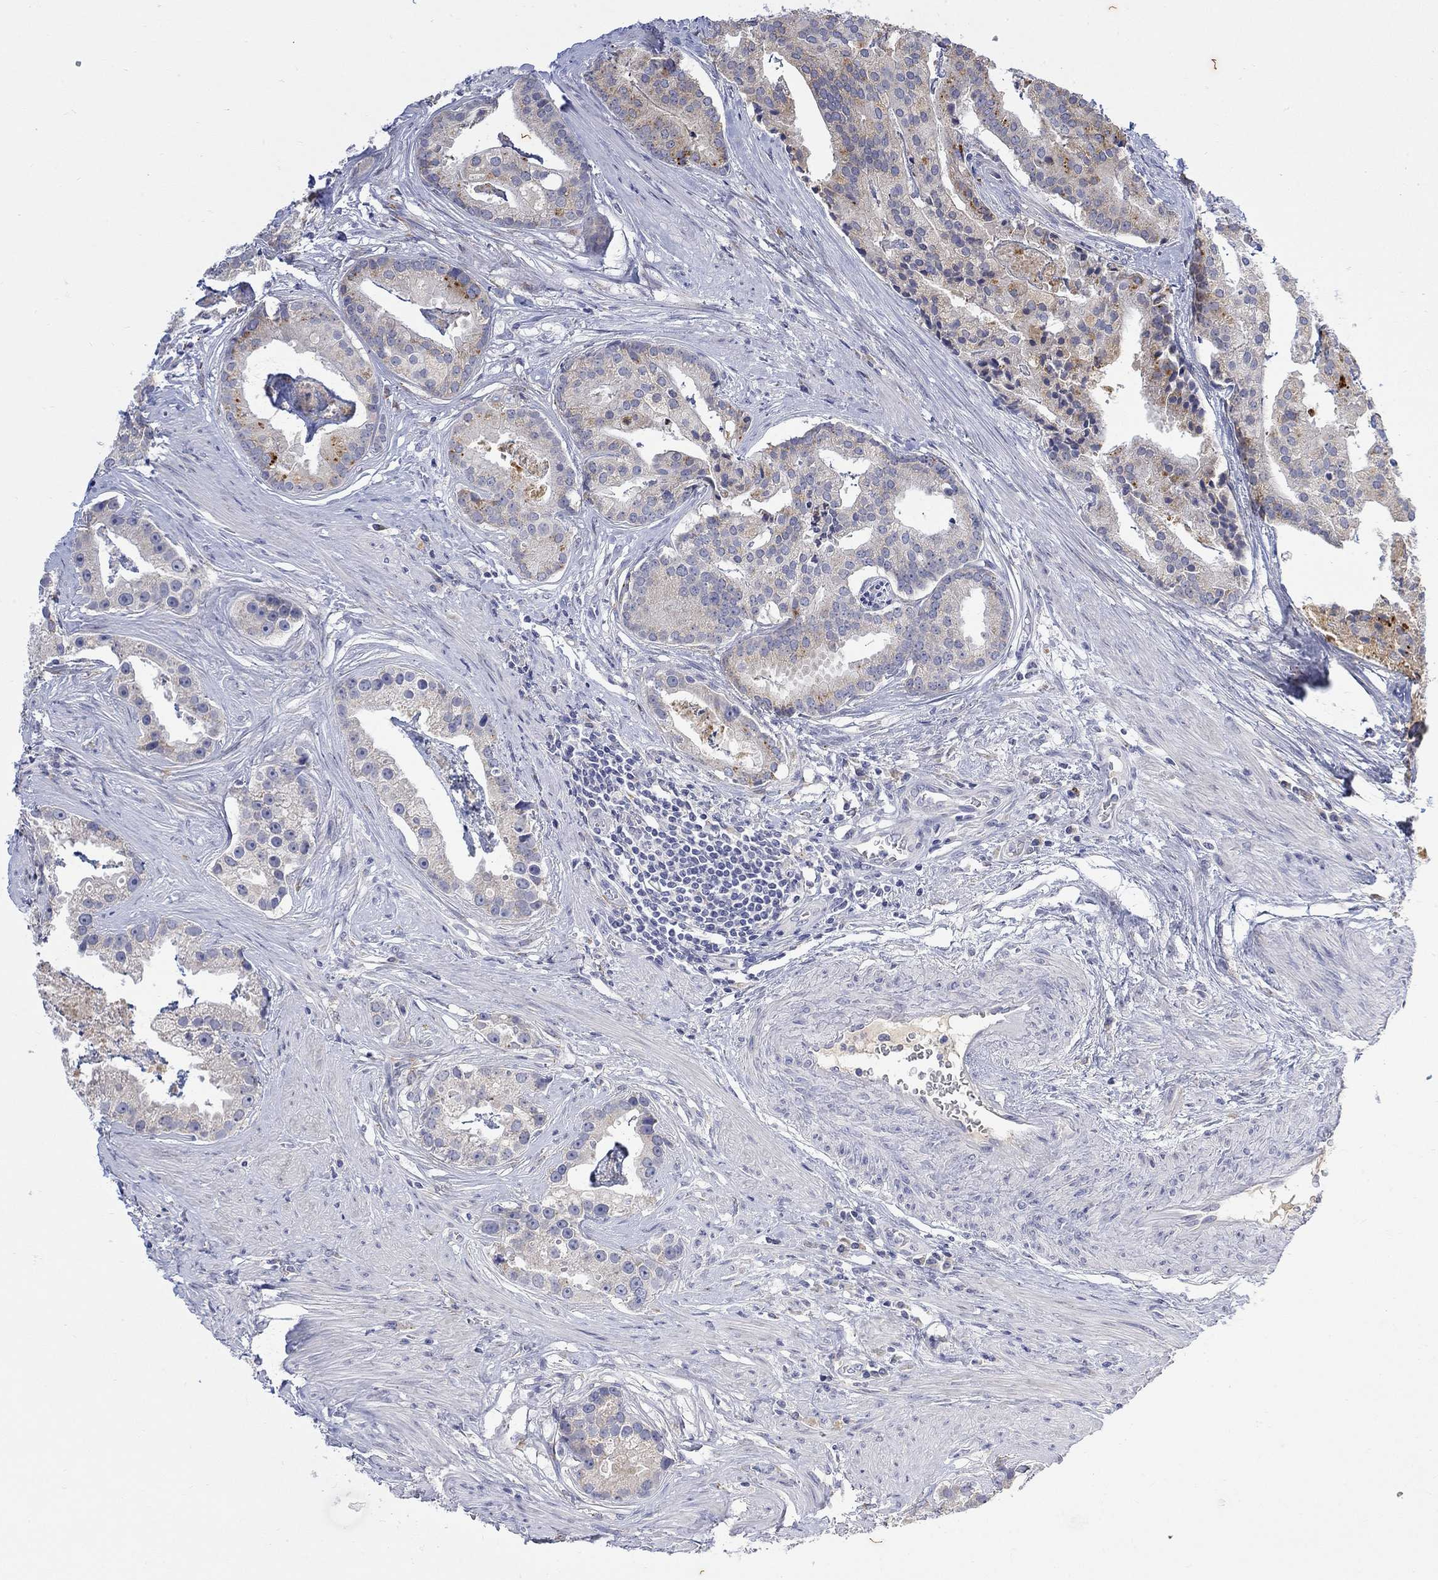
{"staining": {"intensity": "weak", "quantity": "<25%", "location": "cytoplasmic/membranous"}, "tissue": "prostate cancer", "cell_type": "Tumor cells", "image_type": "cancer", "snomed": [{"axis": "morphology", "description": "Adenocarcinoma, NOS"}, {"axis": "topography", "description": "Prostate and seminal vesicle, NOS"}, {"axis": "topography", "description": "Prostate"}], "caption": "Micrograph shows no significant protein expression in tumor cells of prostate cancer.", "gene": "FNDC5", "patient": {"sex": "male", "age": 44}}